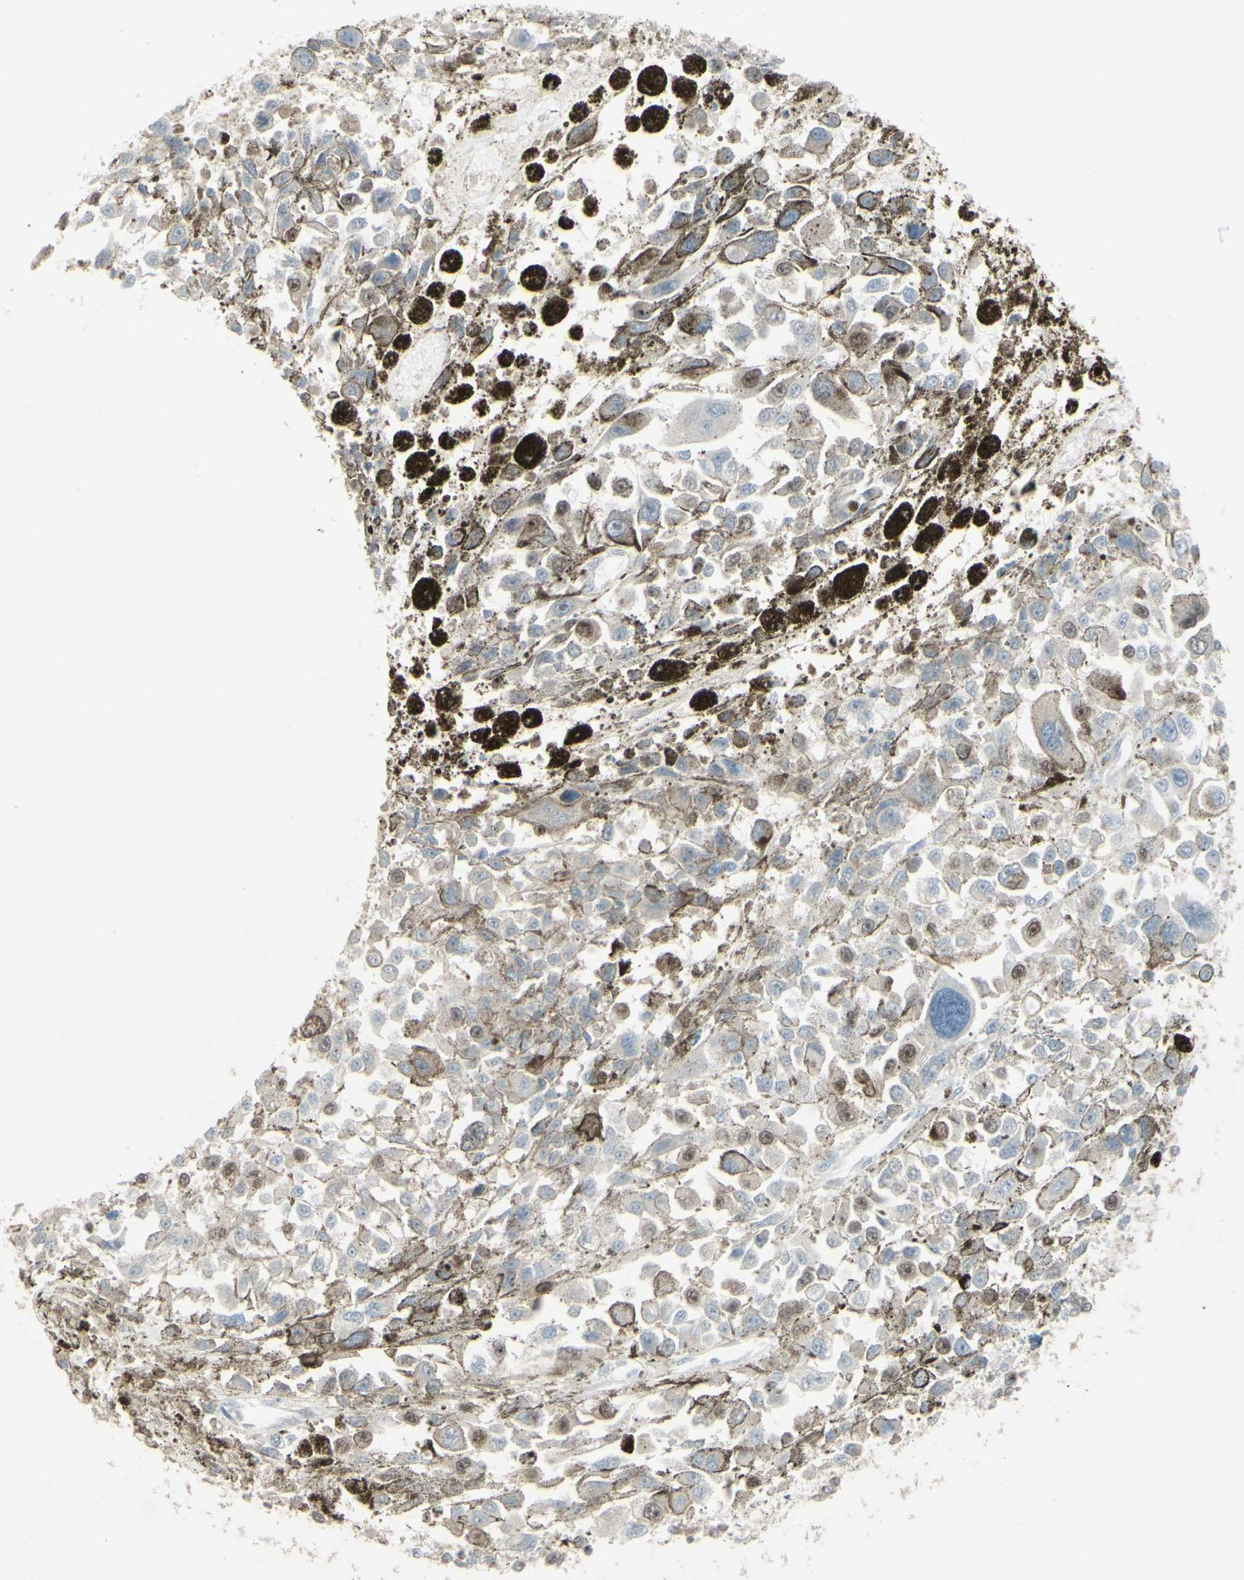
{"staining": {"intensity": "negative", "quantity": "none", "location": "none"}, "tissue": "melanoma", "cell_type": "Tumor cells", "image_type": "cancer", "snomed": [{"axis": "morphology", "description": "Malignant melanoma, Metastatic site"}, {"axis": "topography", "description": "Lymph node"}], "caption": "Immunohistochemical staining of human malignant melanoma (metastatic site) displays no significant expression in tumor cells.", "gene": "GMNN", "patient": {"sex": "male", "age": 59}}